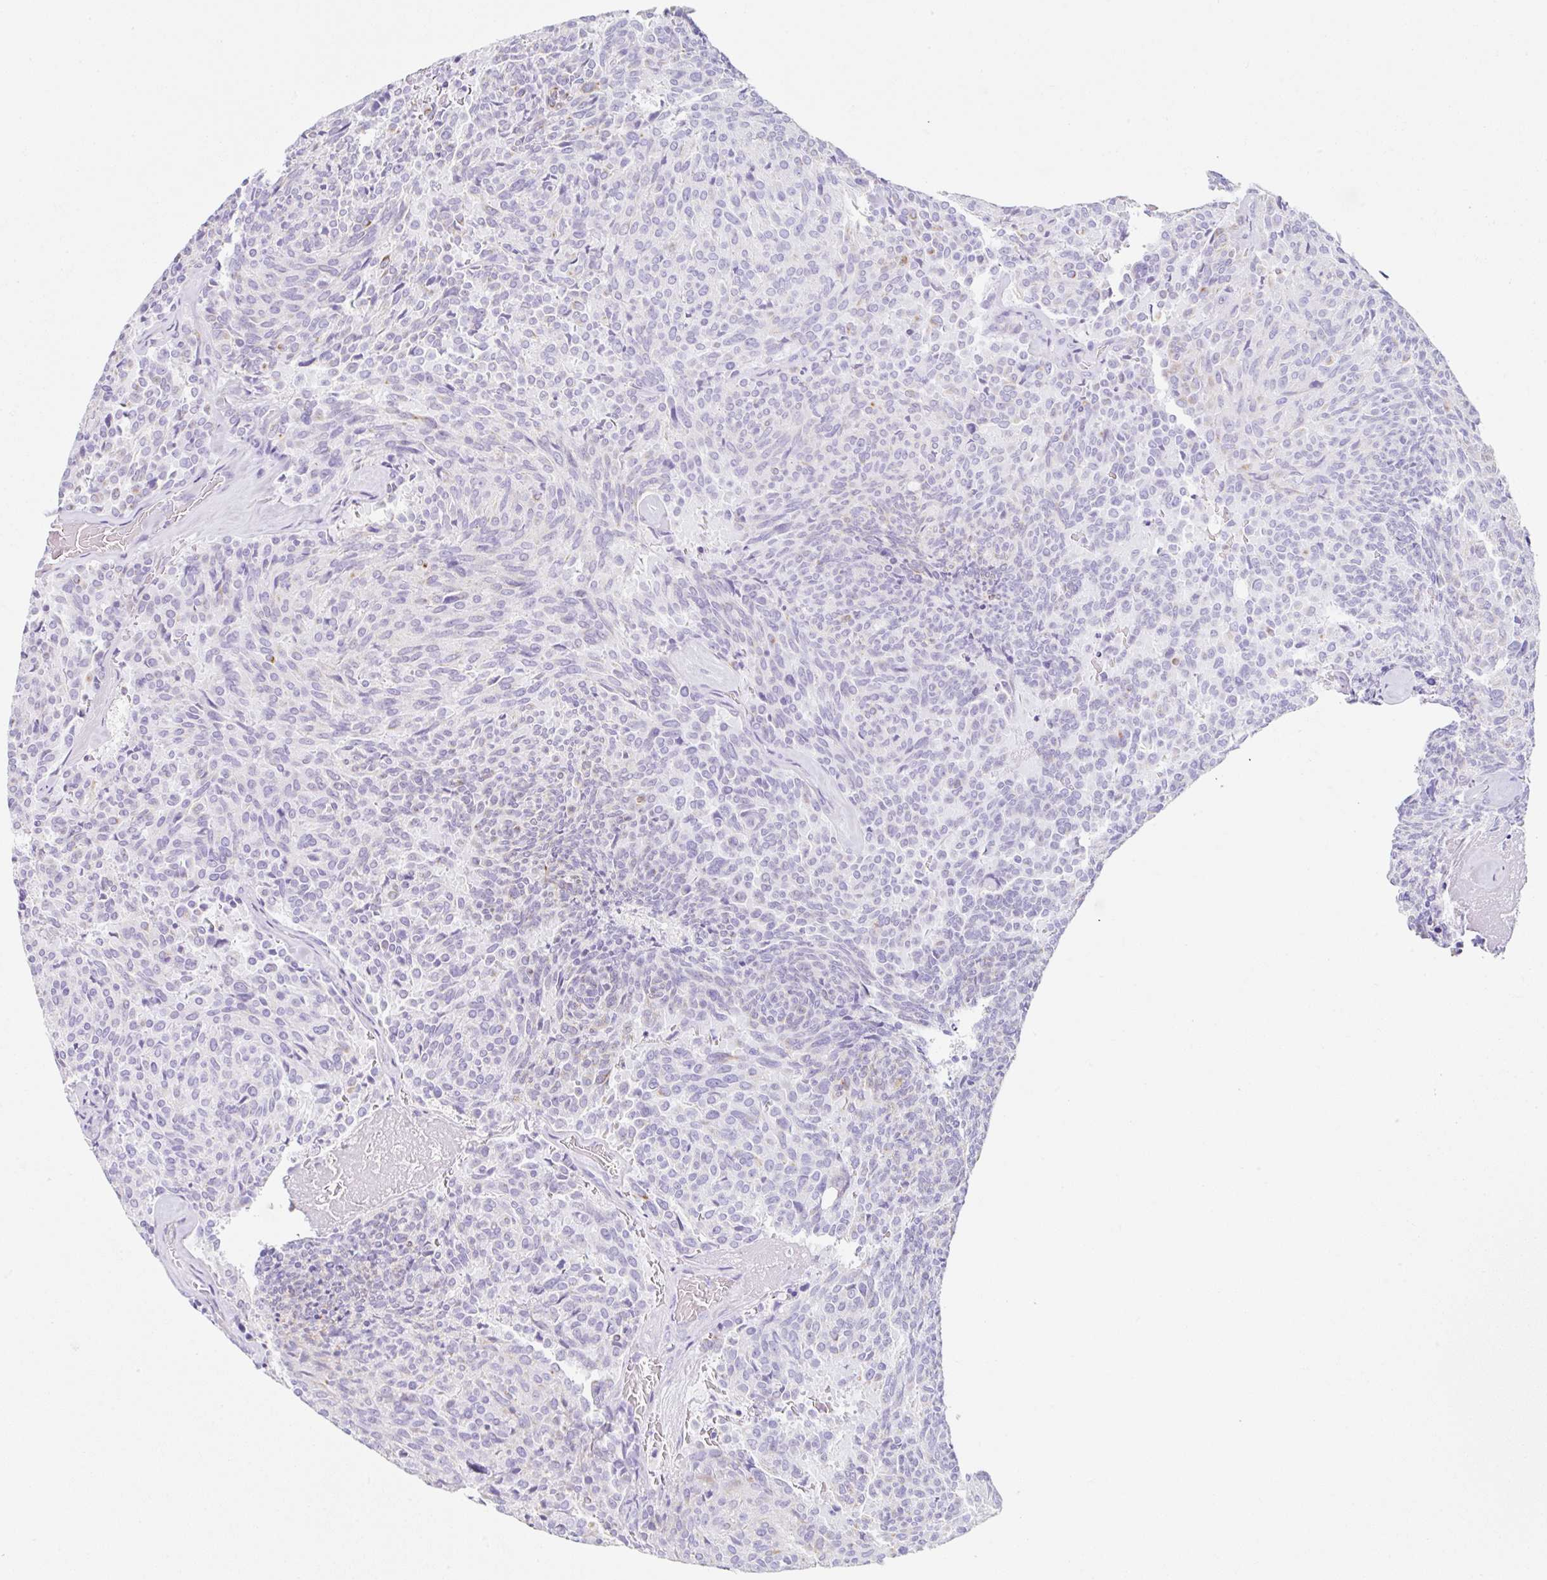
{"staining": {"intensity": "negative", "quantity": "none", "location": "none"}, "tissue": "carcinoid", "cell_type": "Tumor cells", "image_type": "cancer", "snomed": [{"axis": "morphology", "description": "Carcinoid, malignant, NOS"}, {"axis": "topography", "description": "Pancreas"}], "caption": "There is no significant staining in tumor cells of carcinoid. The staining is performed using DAB (3,3'-diaminobenzidine) brown chromogen with nuclei counter-stained in using hematoxylin.", "gene": "CLDND2", "patient": {"sex": "female", "age": 54}}